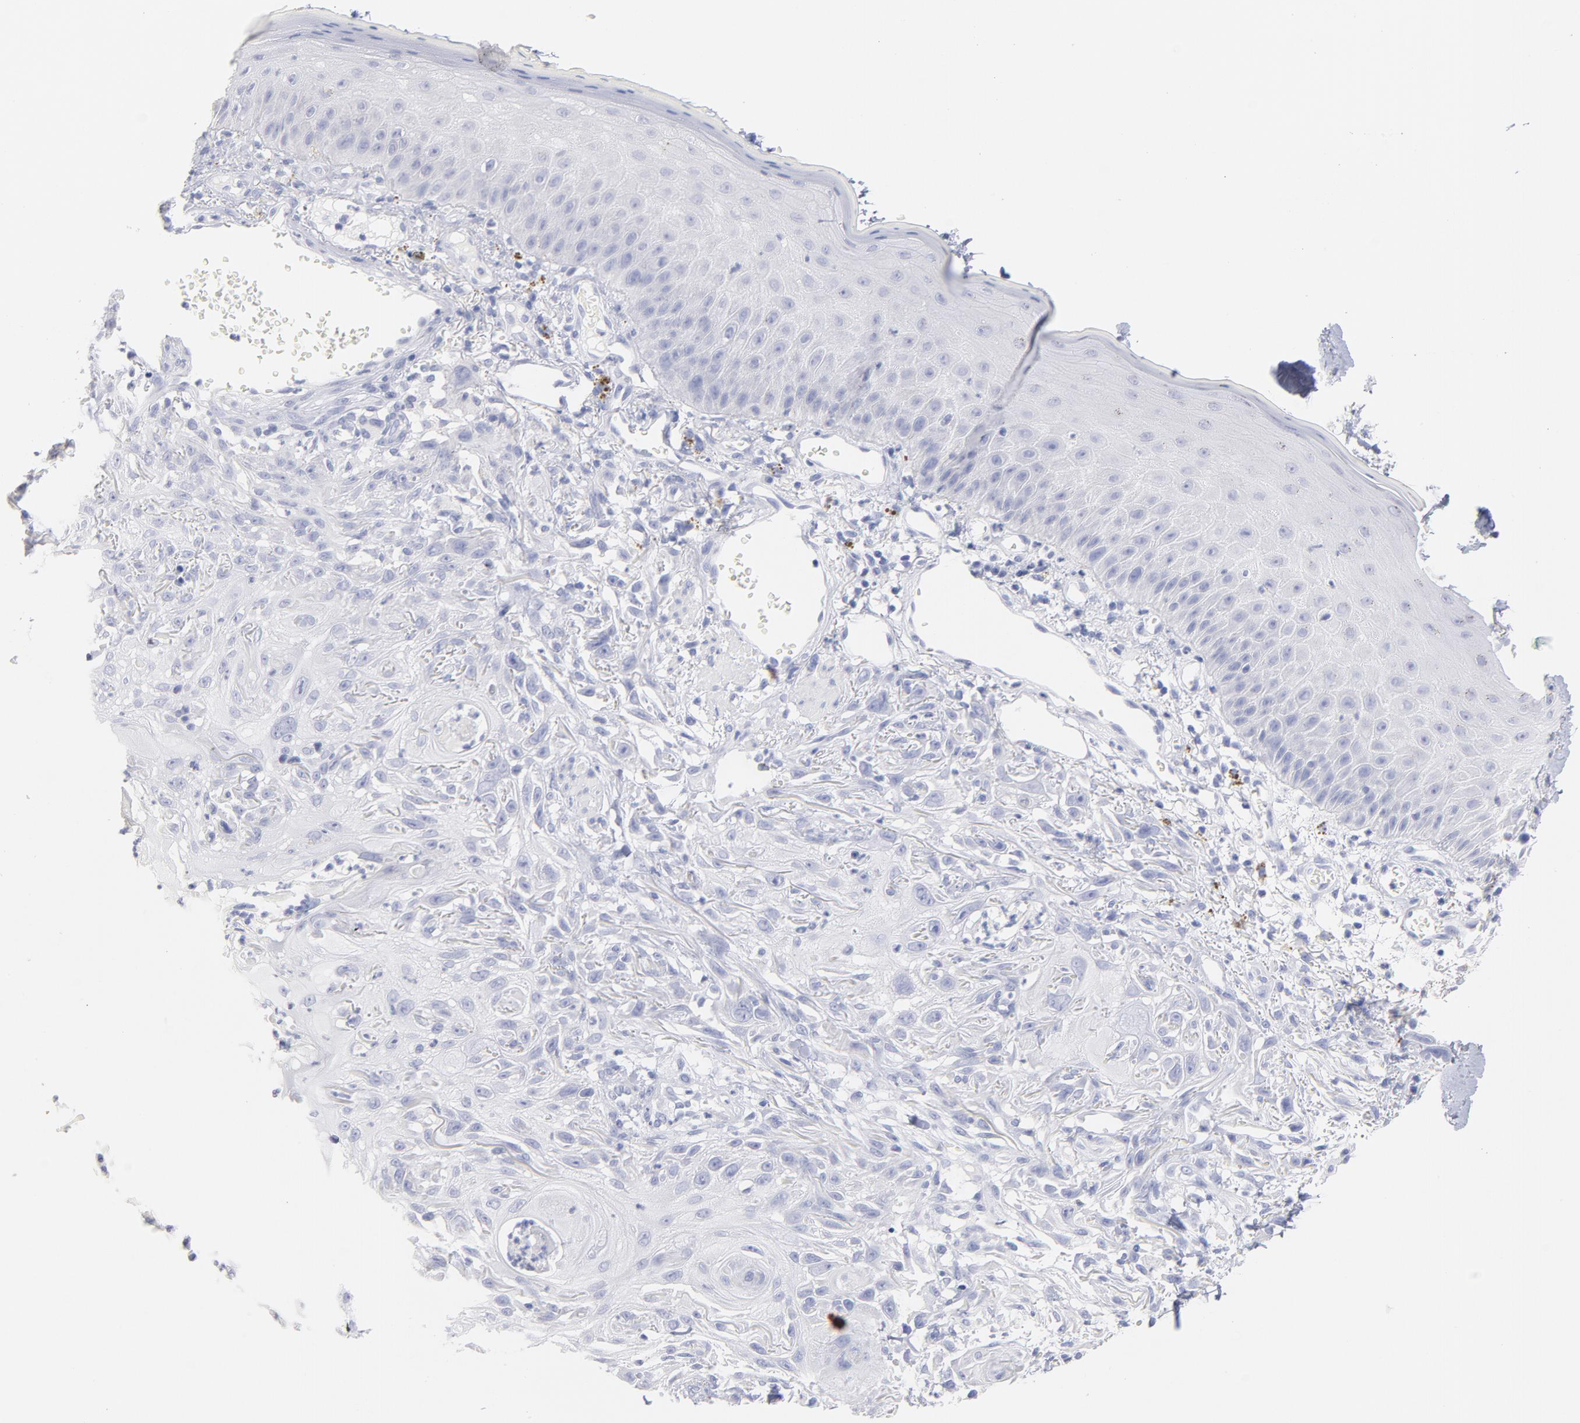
{"staining": {"intensity": "negative", "quantity": "none", "location": "none"}, "tissue": "skin cancer", "cell_type": "Tumor cells", "image_type": "cancer", "snomed": [{"axis": "morphology", "description": "Squamous cell carcinoma, NOS"}, {"axis": "topography", "description": "Skin"}], "caption": "The micrograph exhibits no significant staining in tumor cells of skin cancer.", "gene": "SCGN", "patient": {"sex": "female", "age": 59}}